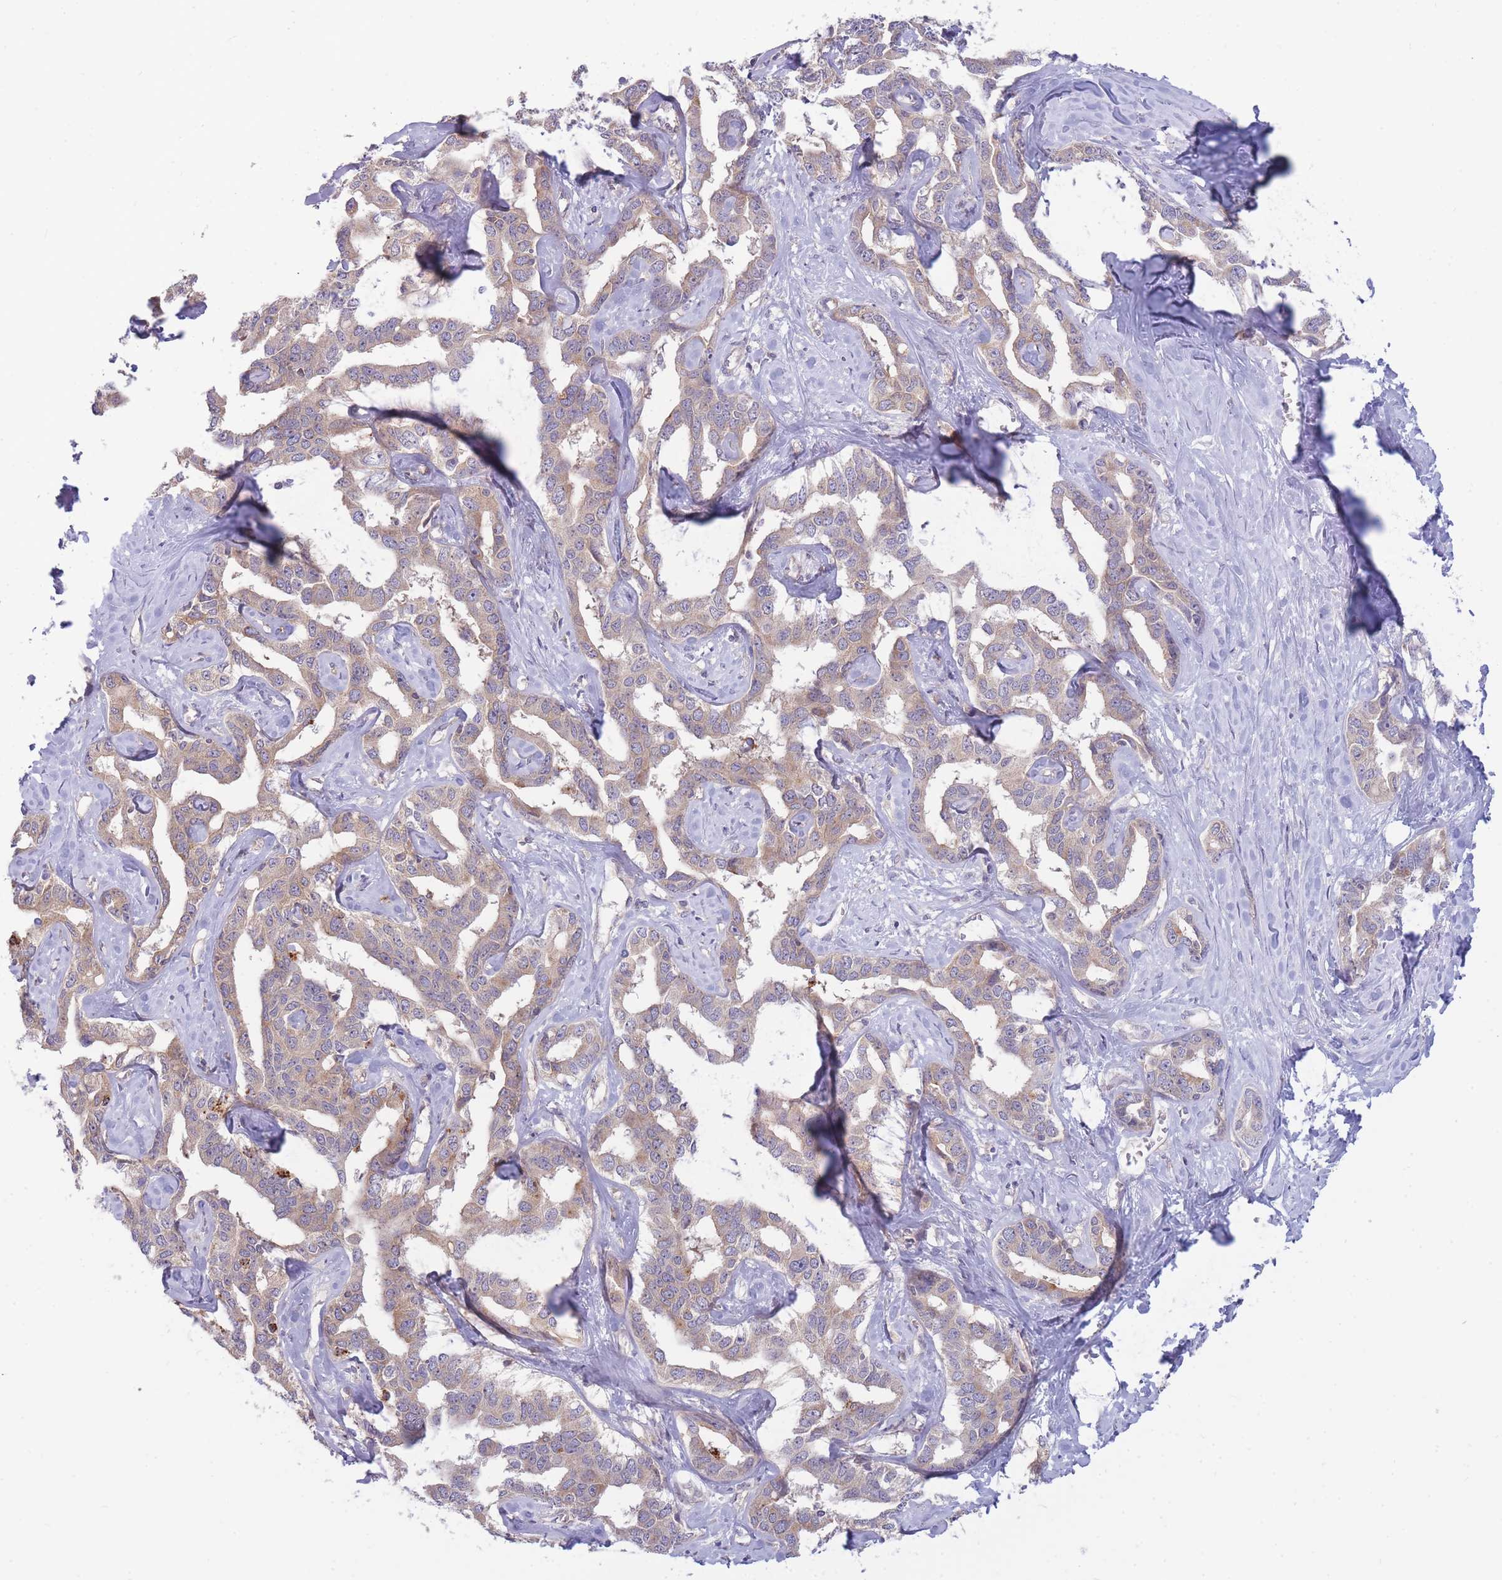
{"staining": {"intensity": "weak", "quantity": "<25%", "location": "cytoplasmic/membranous"}, "tissue": "liver cancer", "cell_type": "Tumor cells", "image_type": "cancer", "snomed": [{"axis": "morphology", "description": "Cholangiocarcinoma"}, {"axis": "topography", "description": "Liver"}], "caption": "The IHC image has no significant expression in tumor cells of liver cancer (cholangiocarcinoma) tissue. (Brightfield microscopy of DAB immunohistochemistry at high magnification).", "gene": "NDUFAF5", "patient": {"sex": "male", "age": 59}}